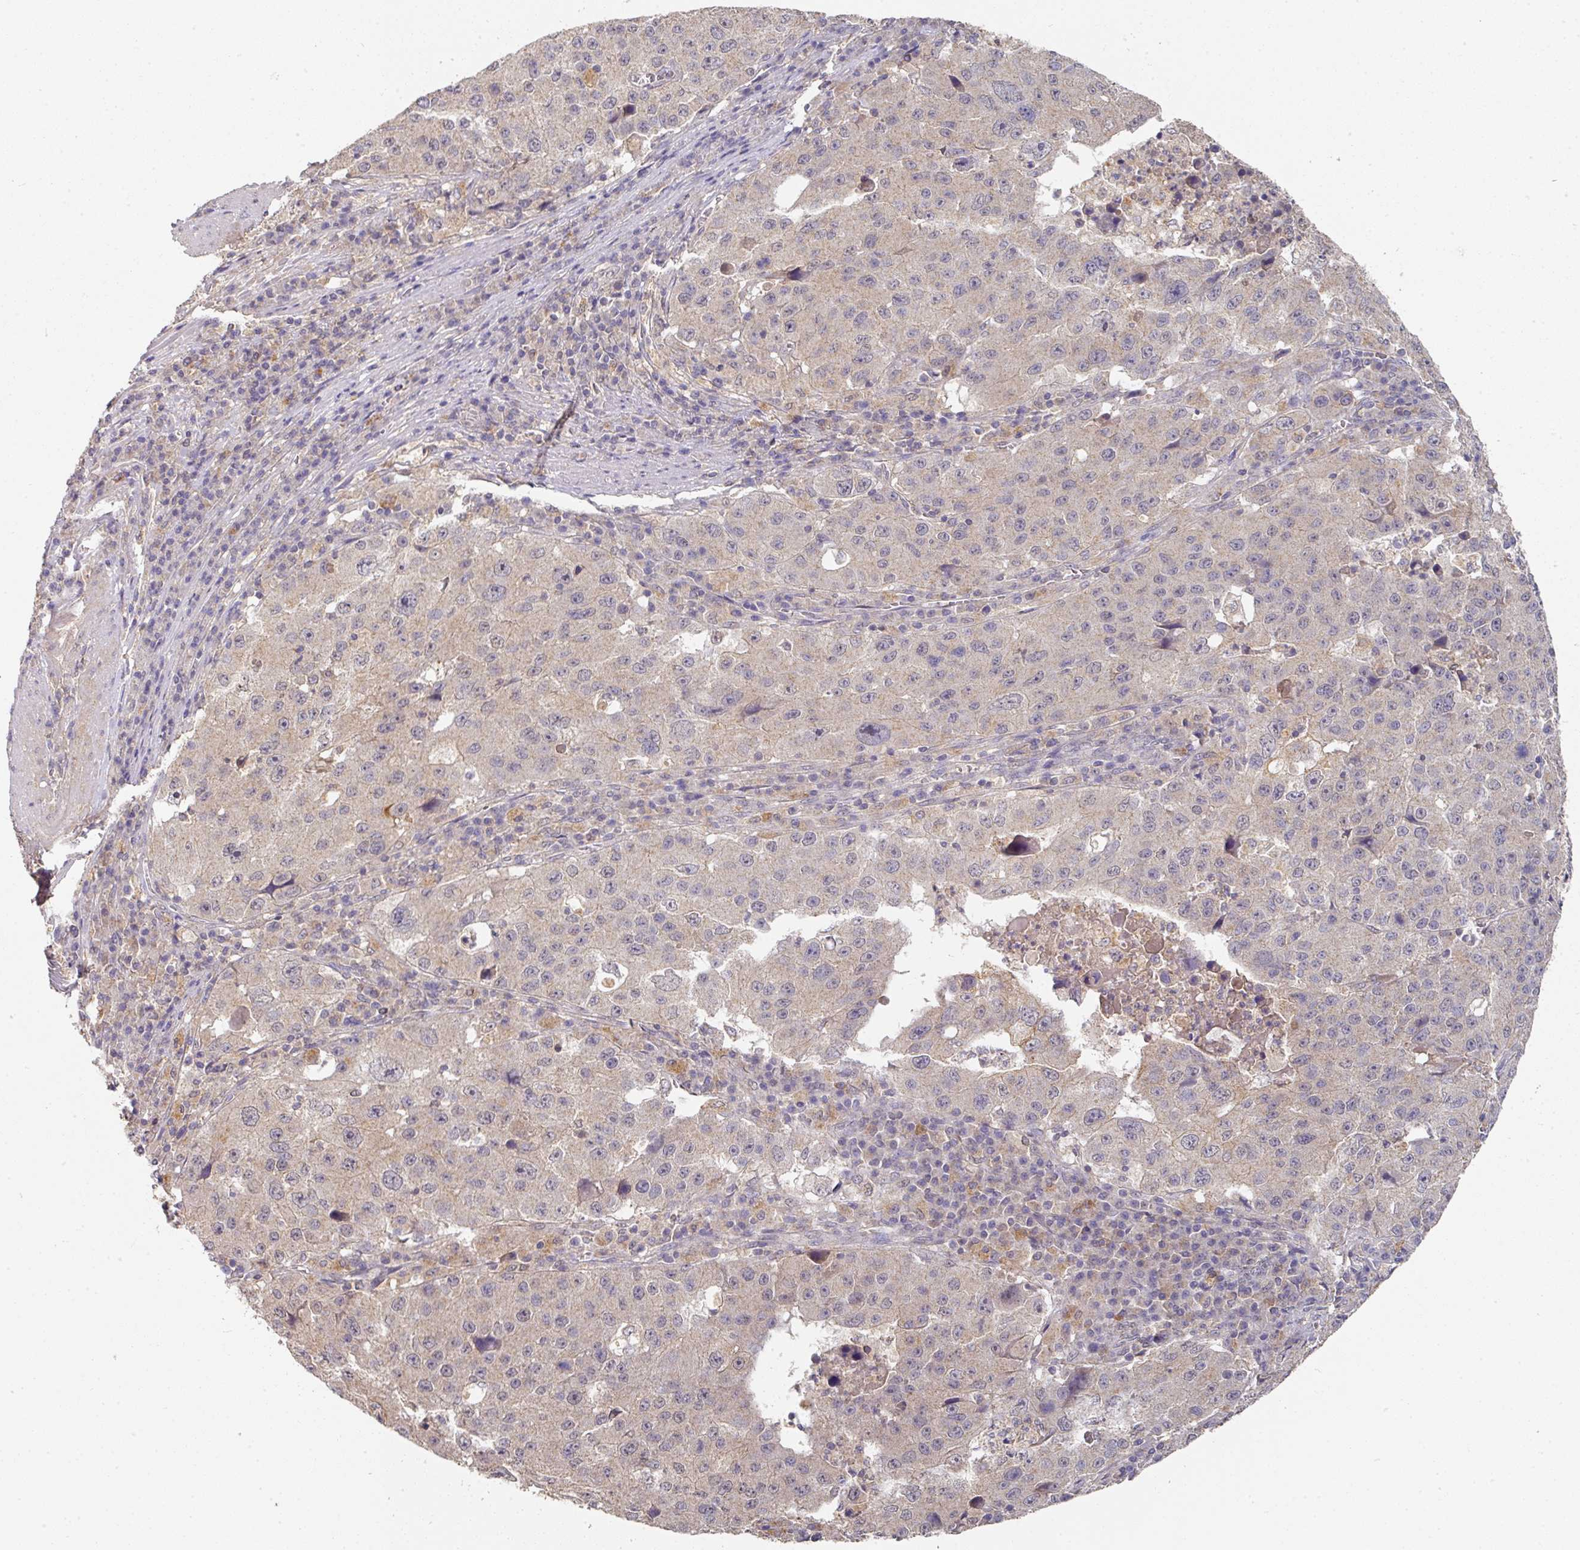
{"staining": {"intensity": "negative", "quantity": "none", "location": "none"}, "tissue": "stomach cancer", "cell_type": "Tumor cells", "image_type": "cancer", "snomed": [{"axis": "morphology", "description": "Adenocarcinoma, NOS"}, {"axis": "topography", "description": "Stomach"}], "caption": "Immunohistochemical staining of stomach cancer exhibits no significant positivity in tumor cells.", "gene": "EXTL3", "patient": {"sex": "male", "age": 71}}